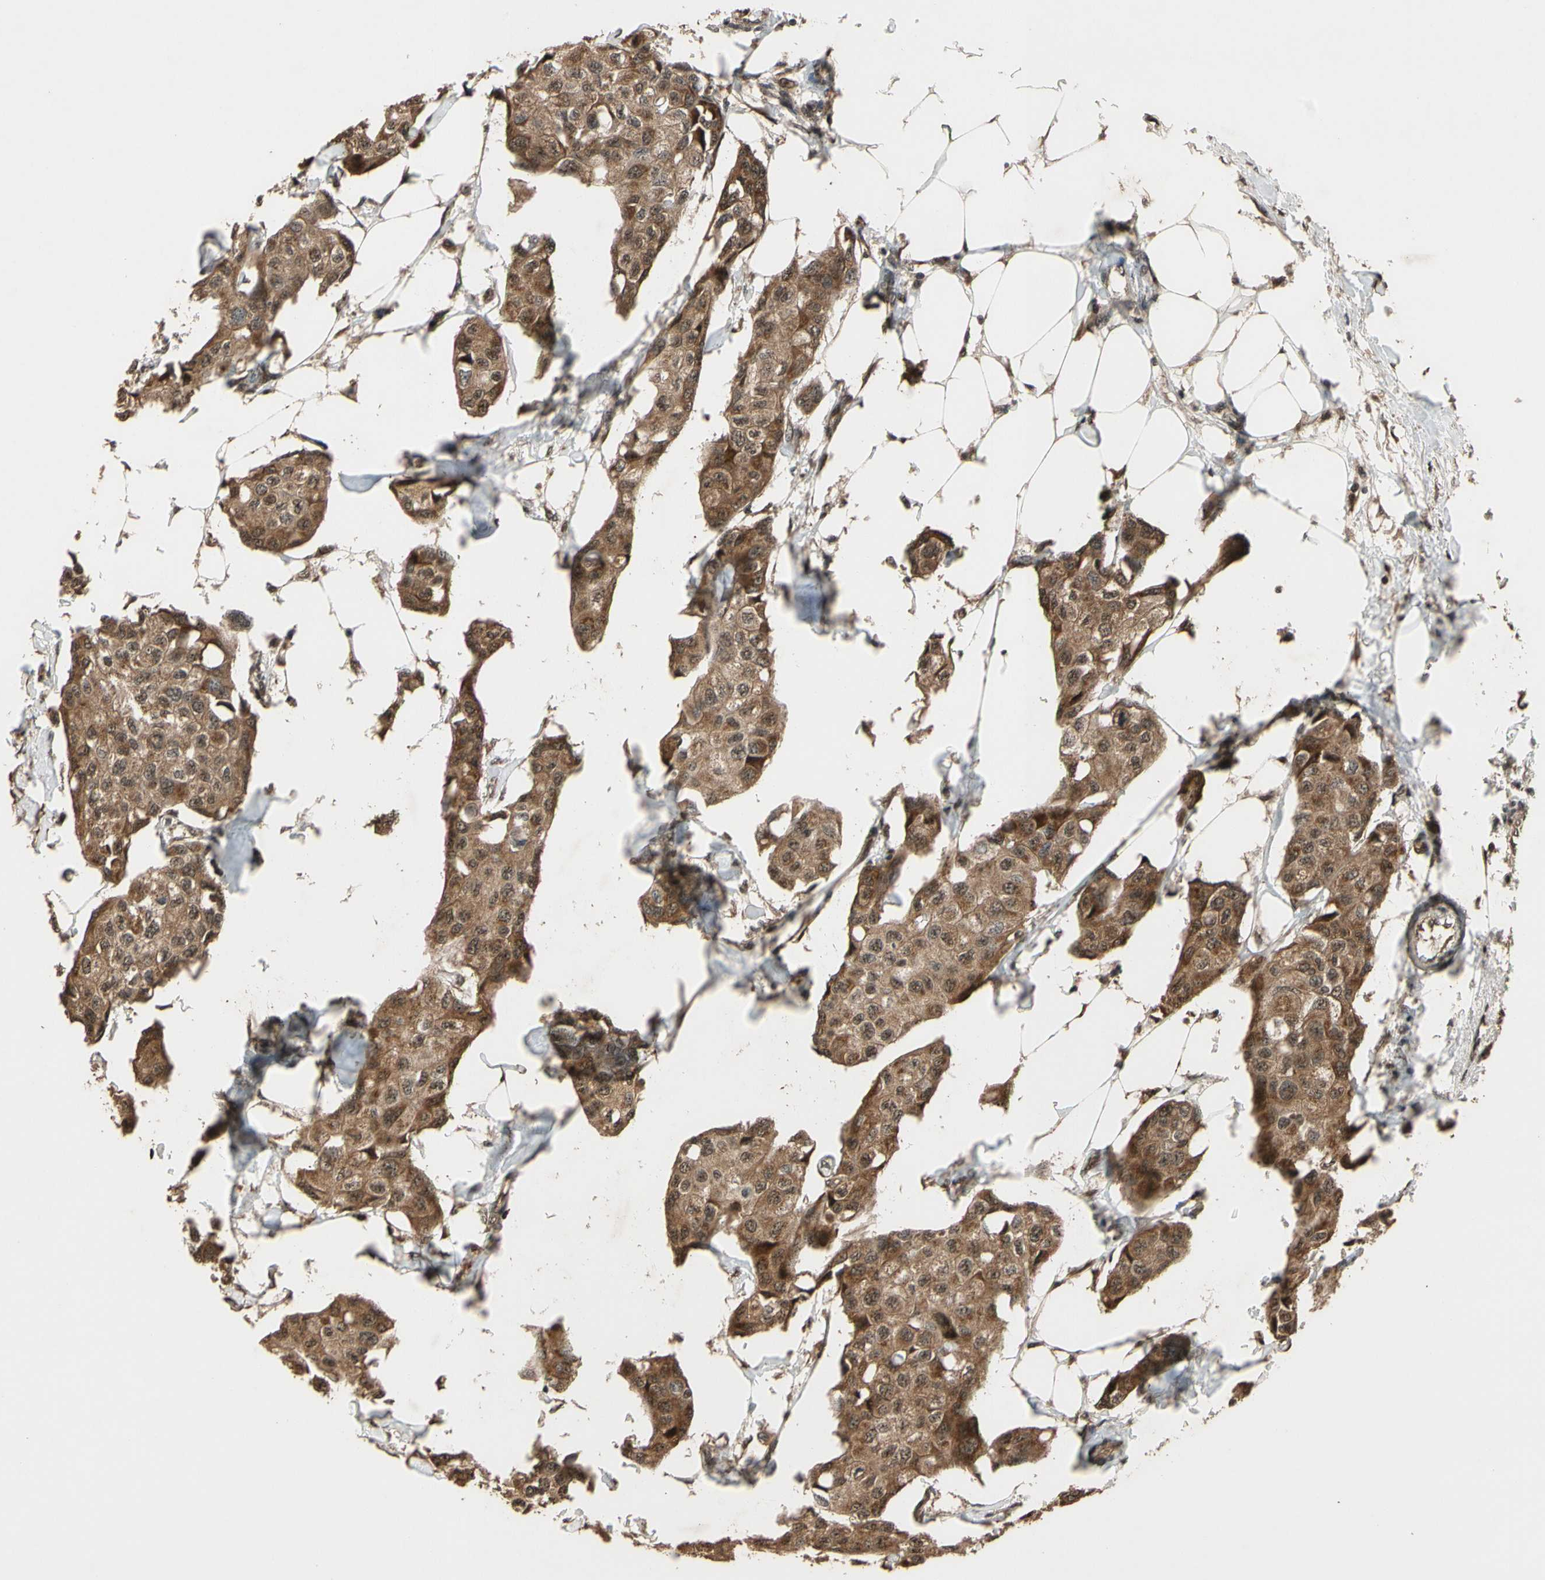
{"staining": {"intensity": "moderate", "quantity": ">75%", "location": "cytoplasmic/membranous,nuclear"}, "tissue": "breast cancer", "cell_type": "Tumor cells", "image_type": "cancer", "snomed": [{"axis": "morphology", "description": "Duct carcinoma"}, {"axis": "topography", "description": "Breast"}], "caption": "DAB (3,3'-diaminobenzidine) immunohistochemical staining of human breast invasive ductal carcinoma displays moderate cytoplasmic/membranous and nuclear protein positivity in about >75% of tumor cells. (IHC, brightfield microscopy, high magnification).", "gene": "TMEM230", "patient": {"sex": "female", "age": 80}}